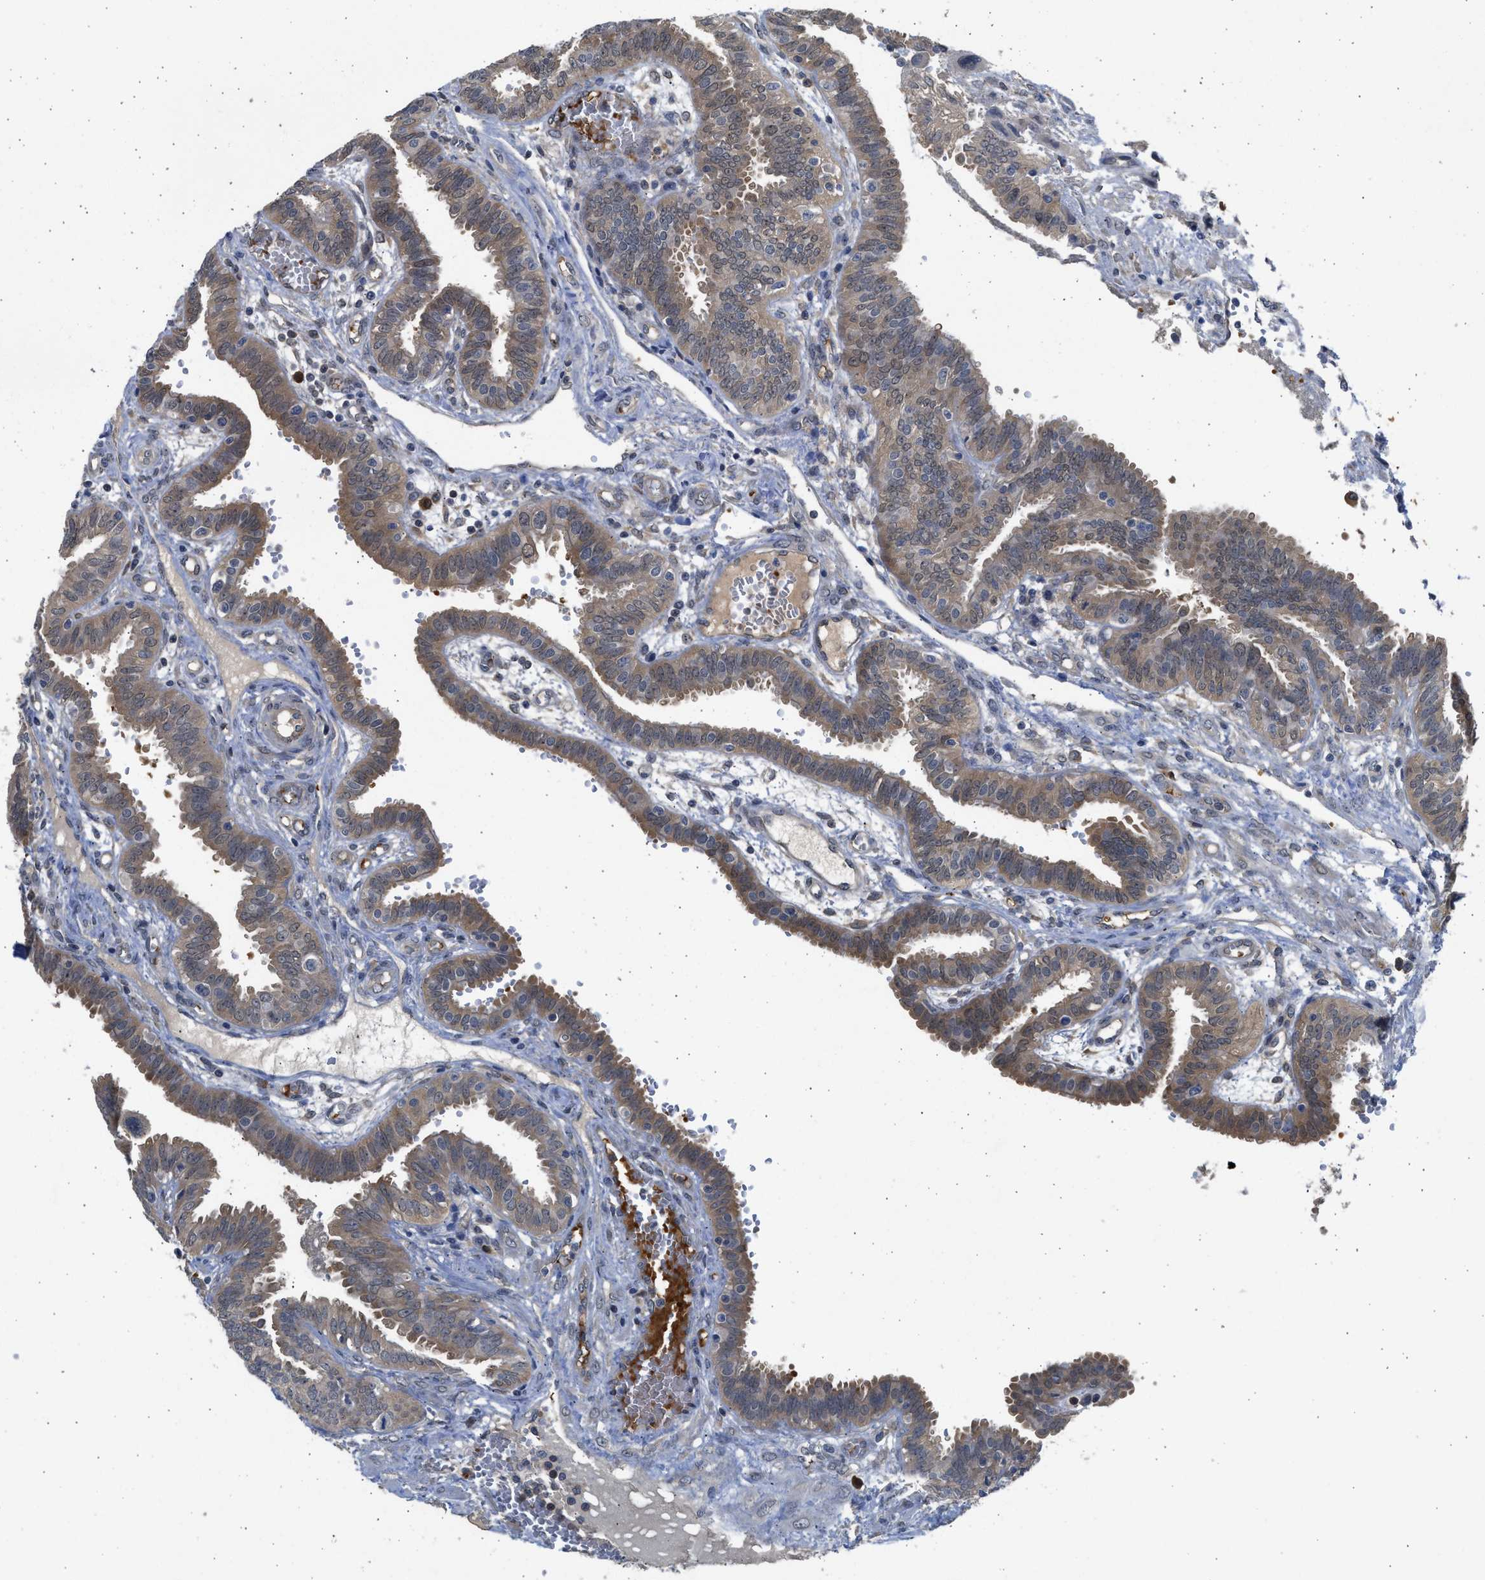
{"staining": {"intensity": "moderate", "quantity": ">75%", "location": "cytoplasmic/membranous"}, "tissue": "fallopian tube", "cell_type": "Glandular cells", "image_type": "normal", "snomed": [{"axis": "morphology", "description": "Normal tissue, NOS"}, {"axis": "topography", "description": "Fallopian tube"}, {"axis": "topography", "description": "Placenta"}], "caption": "Immunohistochemistry histopathology image of benign fallopian tube: human fallopian tube stained using IHC demonstrates medium levels of moderate protein expression localized specifically in the cytoplasmic/membranous of glandular cells, appearing as a cytoplasmic/membranous brown color.", "gene": "MAPK7", "patient": {"sex": "female", "age": 32}}